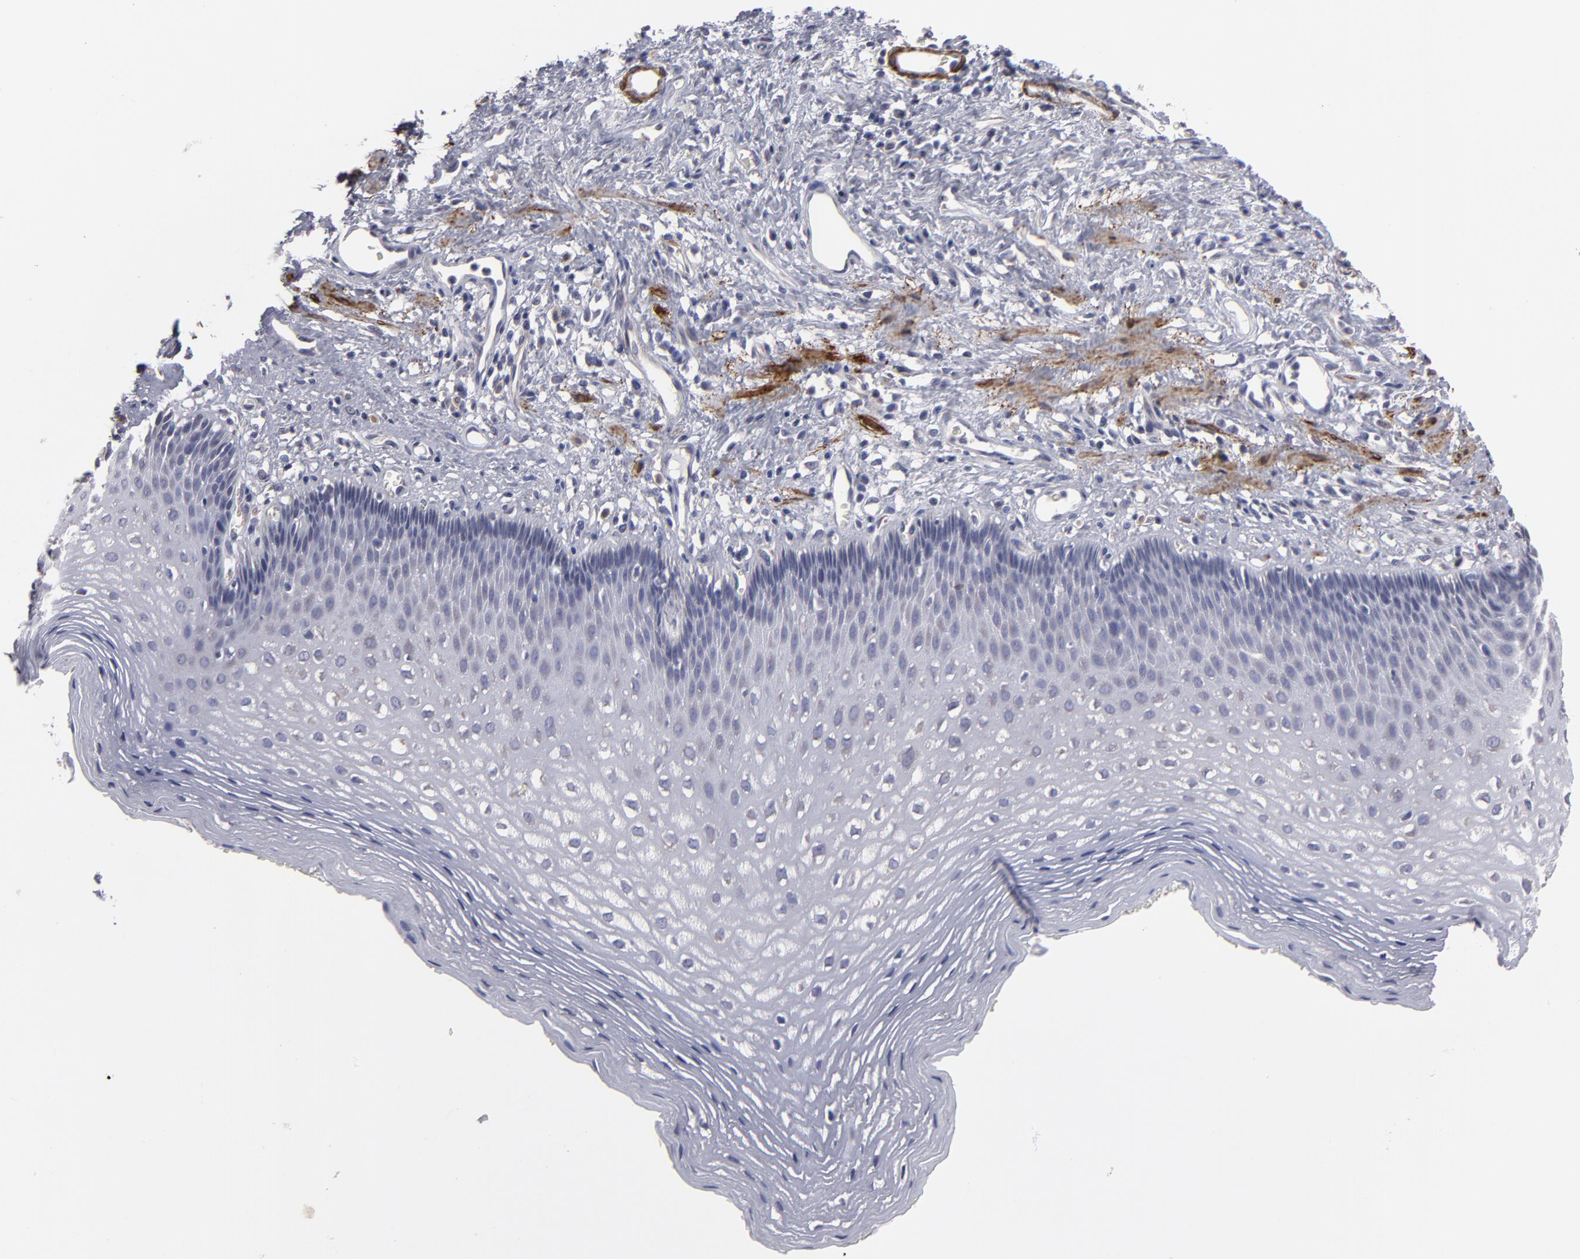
{"staining": {"intensity": "negative", "quantity": "none", "location": "none"}, "tissue": "esophagus", "cell_type": "Squamous epithelial cells", "image_type": "normal", "snomed": [{"axis": "morphology", "description": "Normal tissue, NOS"}, {"axis": "topography", "description": "Esophagus"}], "caption": "The photomicrograph displays no significant staining in squamous epithelial cells of esophagus. Nuclei are stained in blue.", "gene": "SLMAP", "patient": {"sex": "female", "age": 70}}